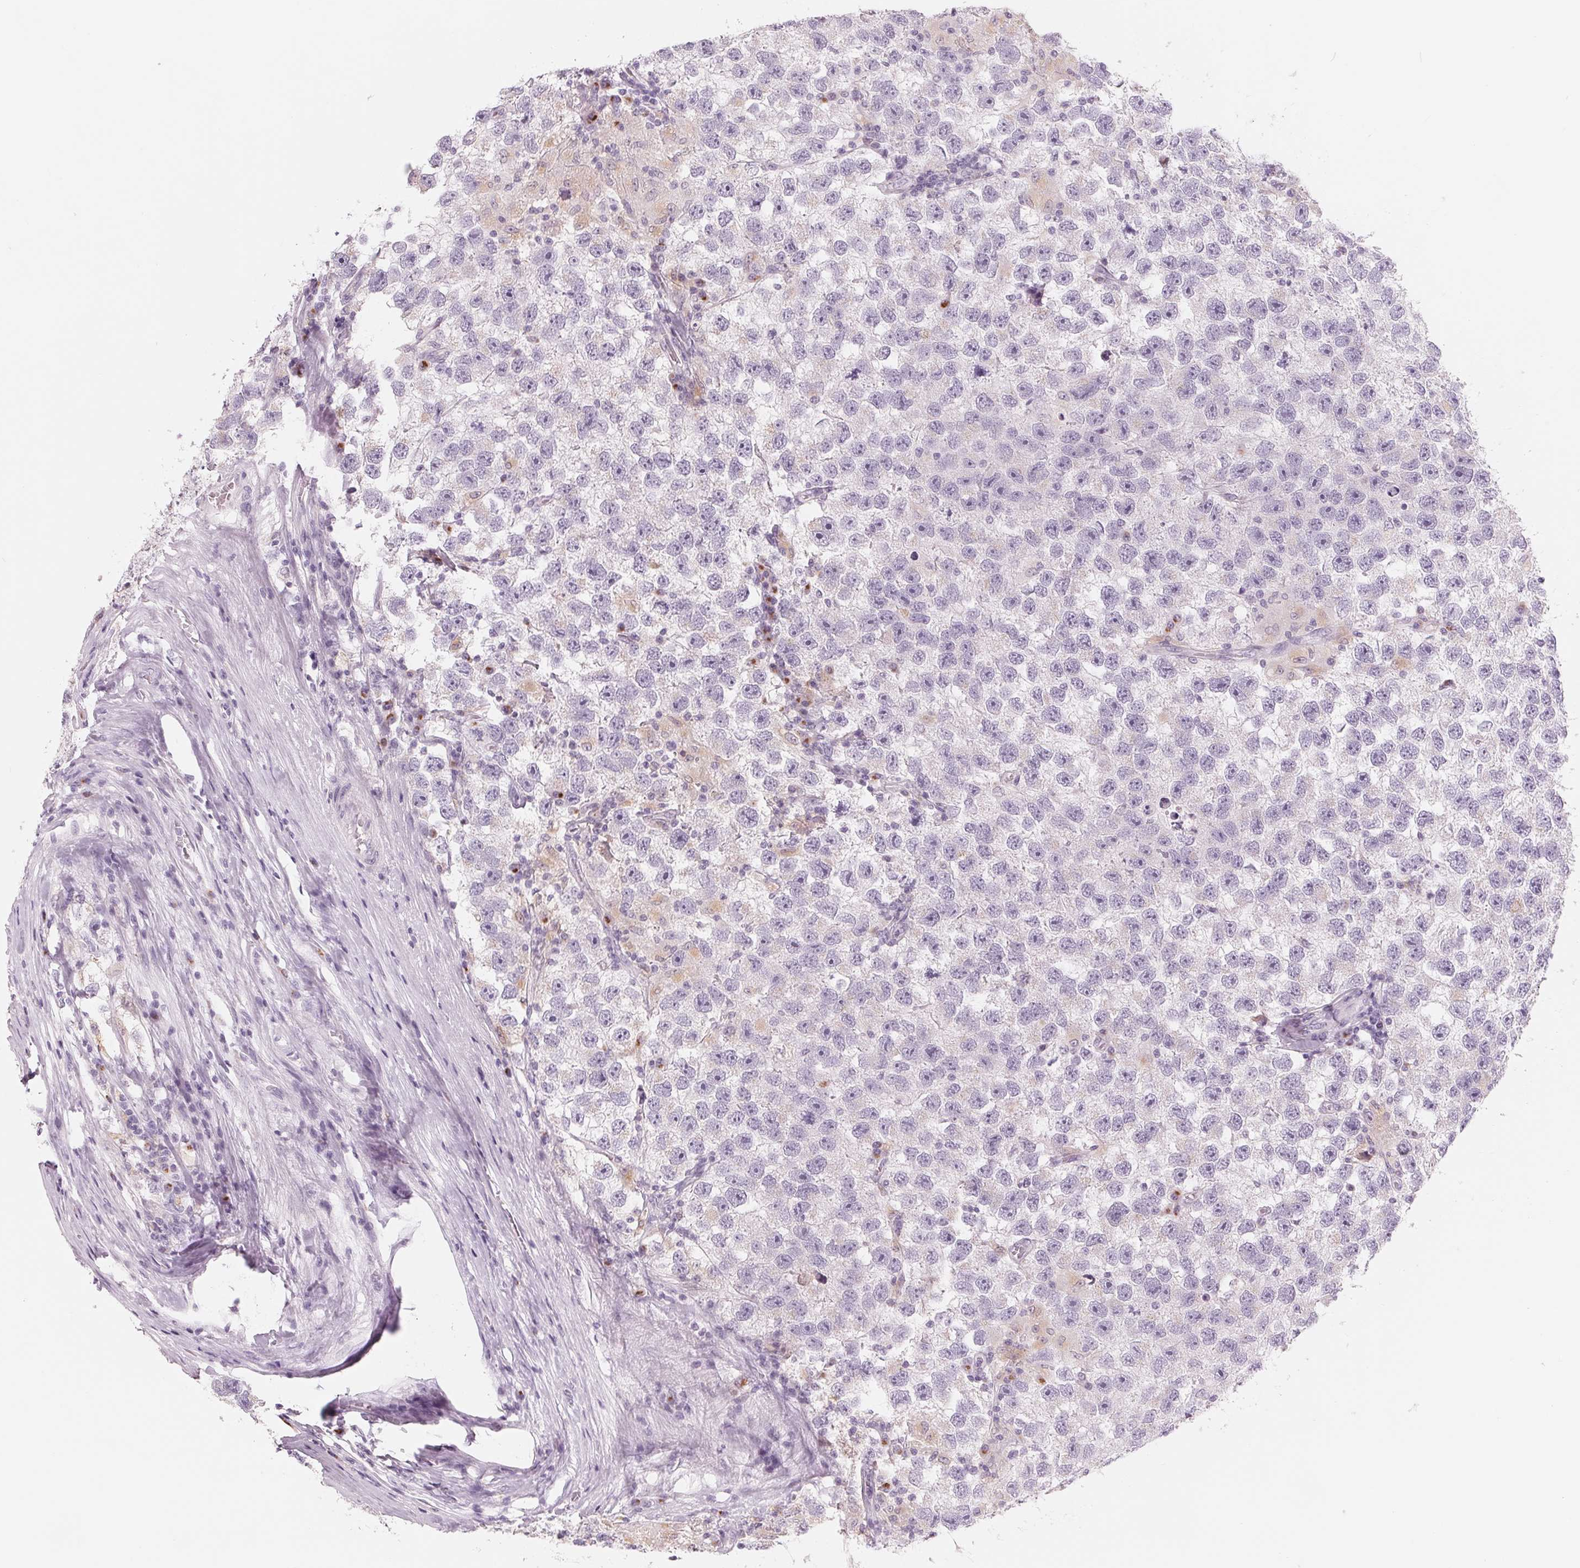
{"staining": {"intensity": "negative", "quantity": "none", "location": "none"}, "tissue": "testis cancer", "cell_type": "Tumor cells", "image_type": "cancer", "snomed": [{"axis": "morphology", "description": "Seminoma, NOS"}, {"axis": "topography", "description": "Testis"}], "caption": "DAB (3,3'-diaminobenzidine) immunohistochemical staining of human seminoma (testis) displays no significant expression in tumor cells.", "gene": "IL9R", "patient": {"sex": "male", "age": 26}}